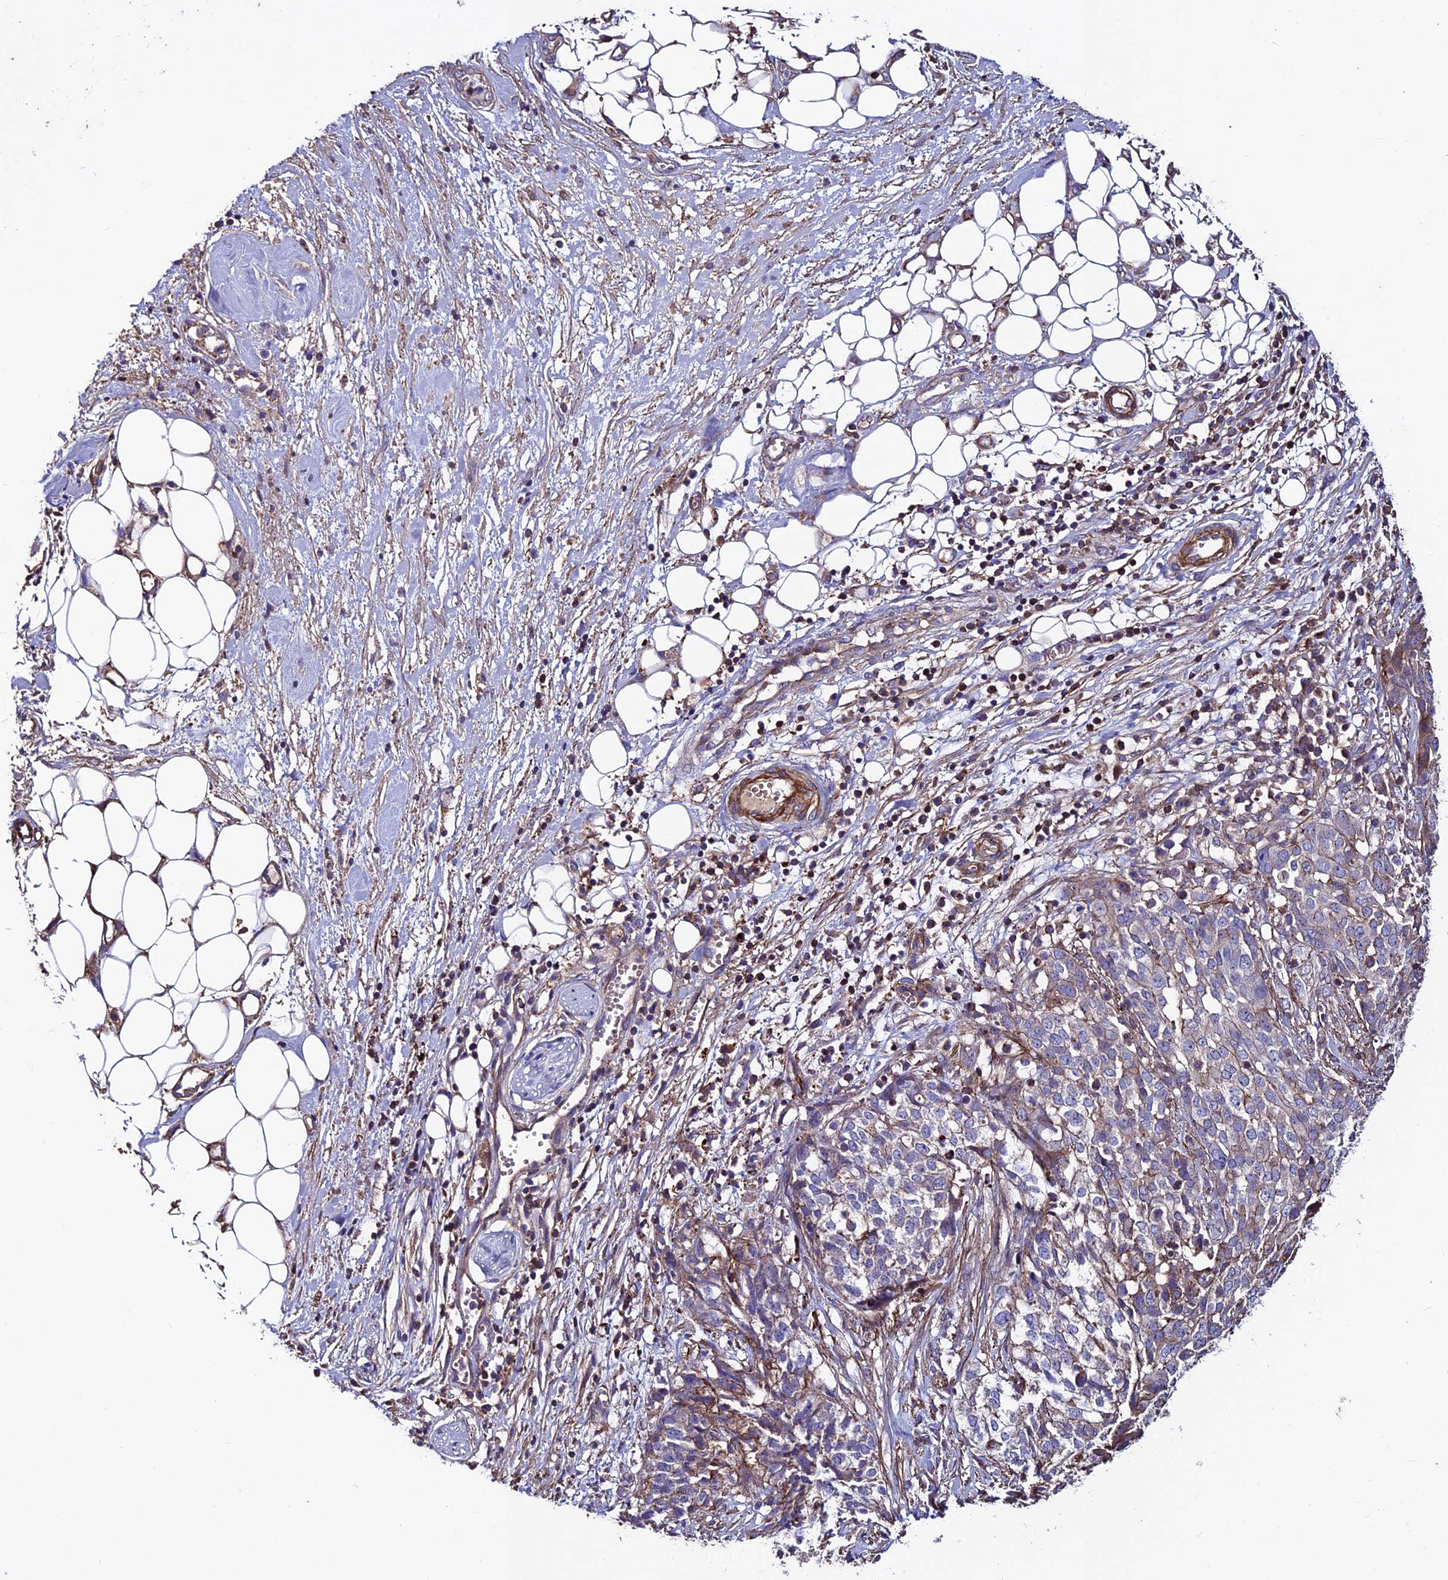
{"staining": {"intensity": "moderate", "quantity": "<25%", "location": "cytoplasmic/membranous"}, "tissue": "ovarian cancer", "cell_type": "Tumor cells", "image_type": "cancer", "snomed": [{"axis": "morphology", "description": "Cystadenocarcinoma, serous, NOS"}, {"axis": "topography", "description": "Soft tissue"}, {"axis": "topography", "description": "Ovary"}], "caption": "This is an image of IHC staining of serous cystadenocarcinoma (ovarian), which shows moderate expression in the cytoplasmic/membranous of tumor cells.", "gene": "EVA1B", "patient": {"sex": "female", "age": 57}}